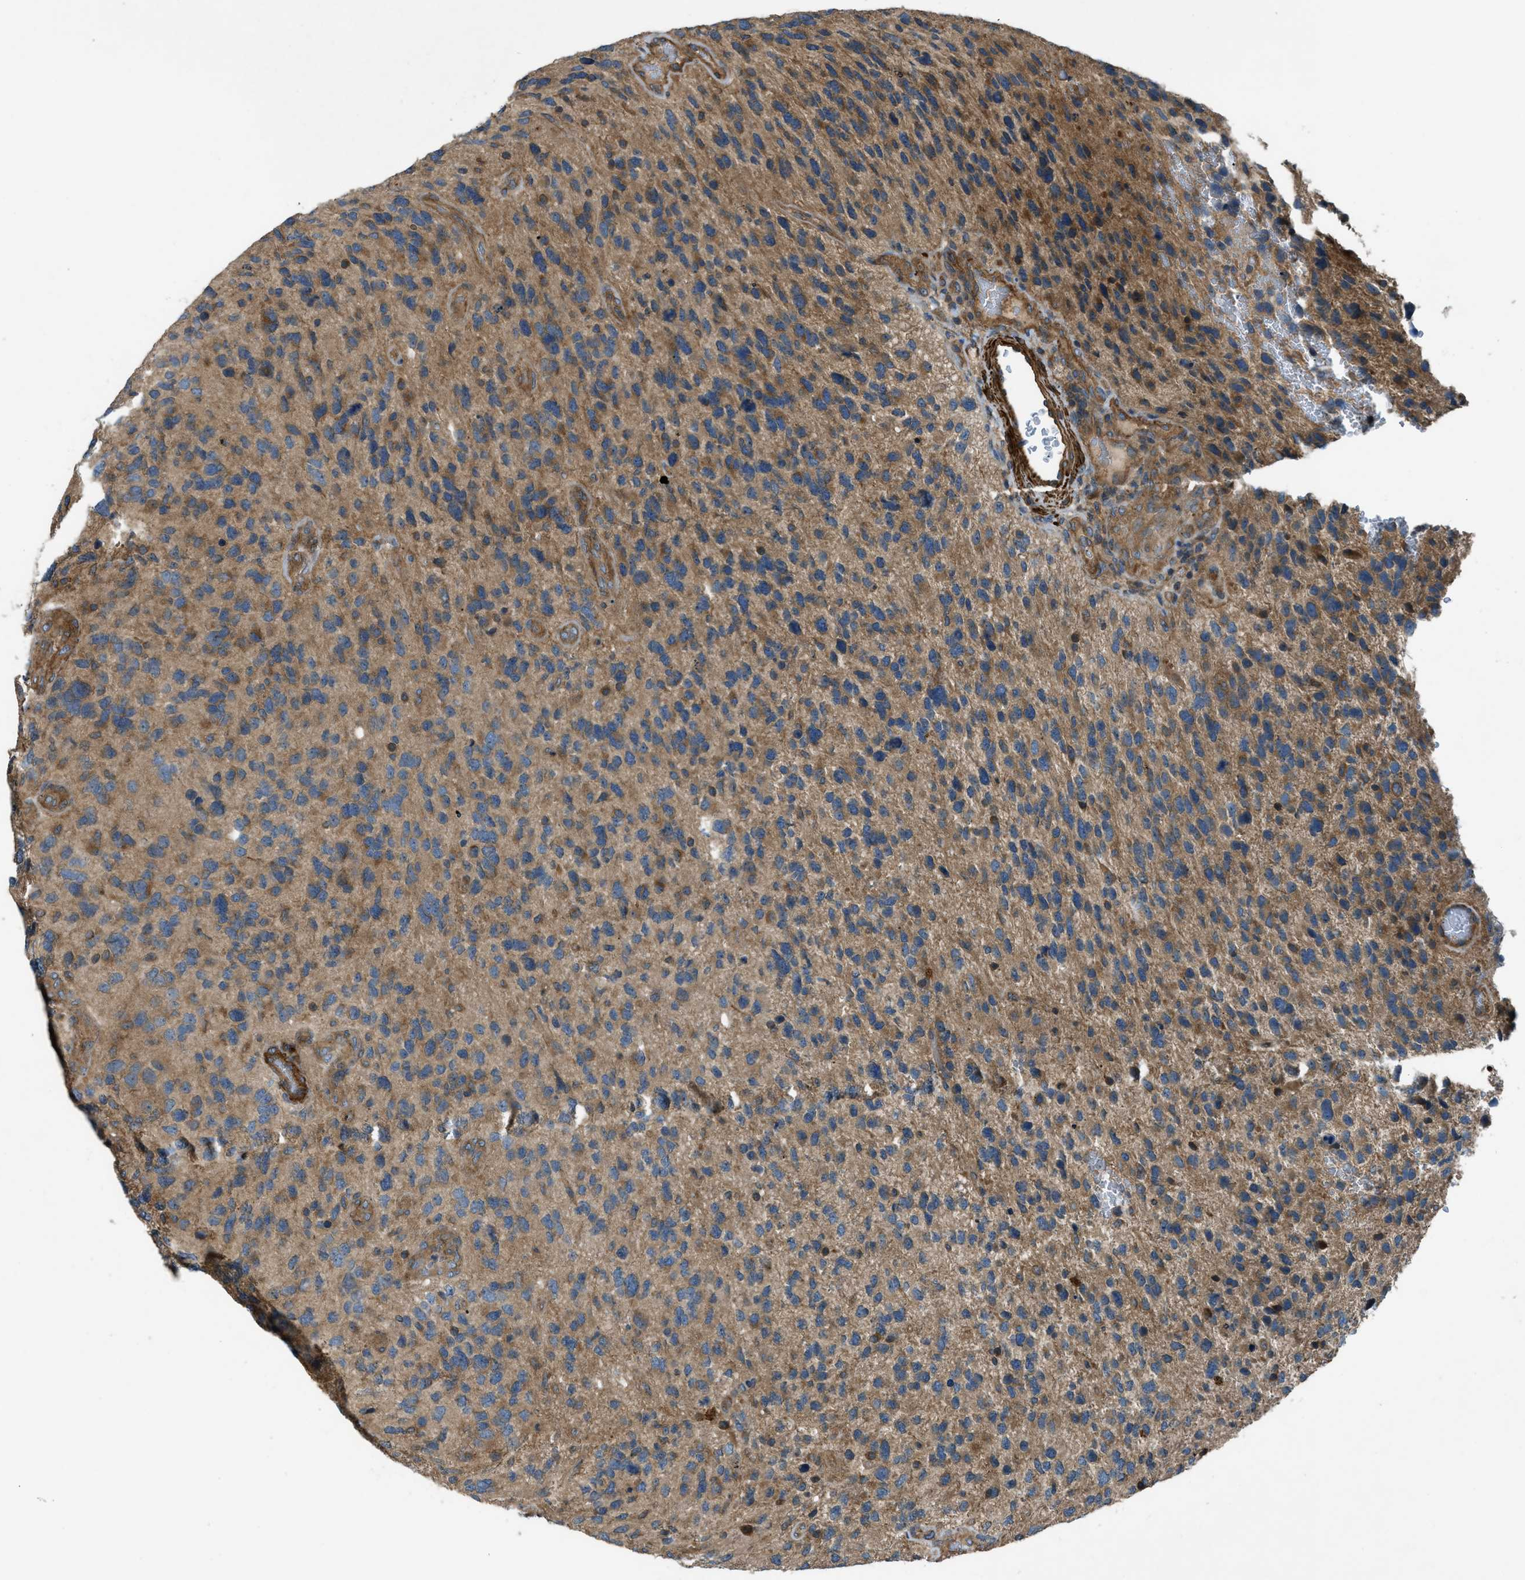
{"staining": {"intensity": "moderate", "quantity": ">75%", "location": "cytoplasmic/membranous"}, "tissue": "glioma", "cell_type": "Tumor cells", "image_type": "cancer", "snomed": [{"axis": "morphology", "description": "Glioma, malignant, High grade"}, {"axis": "topography", "description": "Brain"}], "caption": "About >75% of tumor cells in glioma exhibit moderate cytoplasmic/membranous protein positivity as visualized by brown immunohistochemical staining.", "gene": "VEZT", "patient": {"sex": "female", "age": 58}}